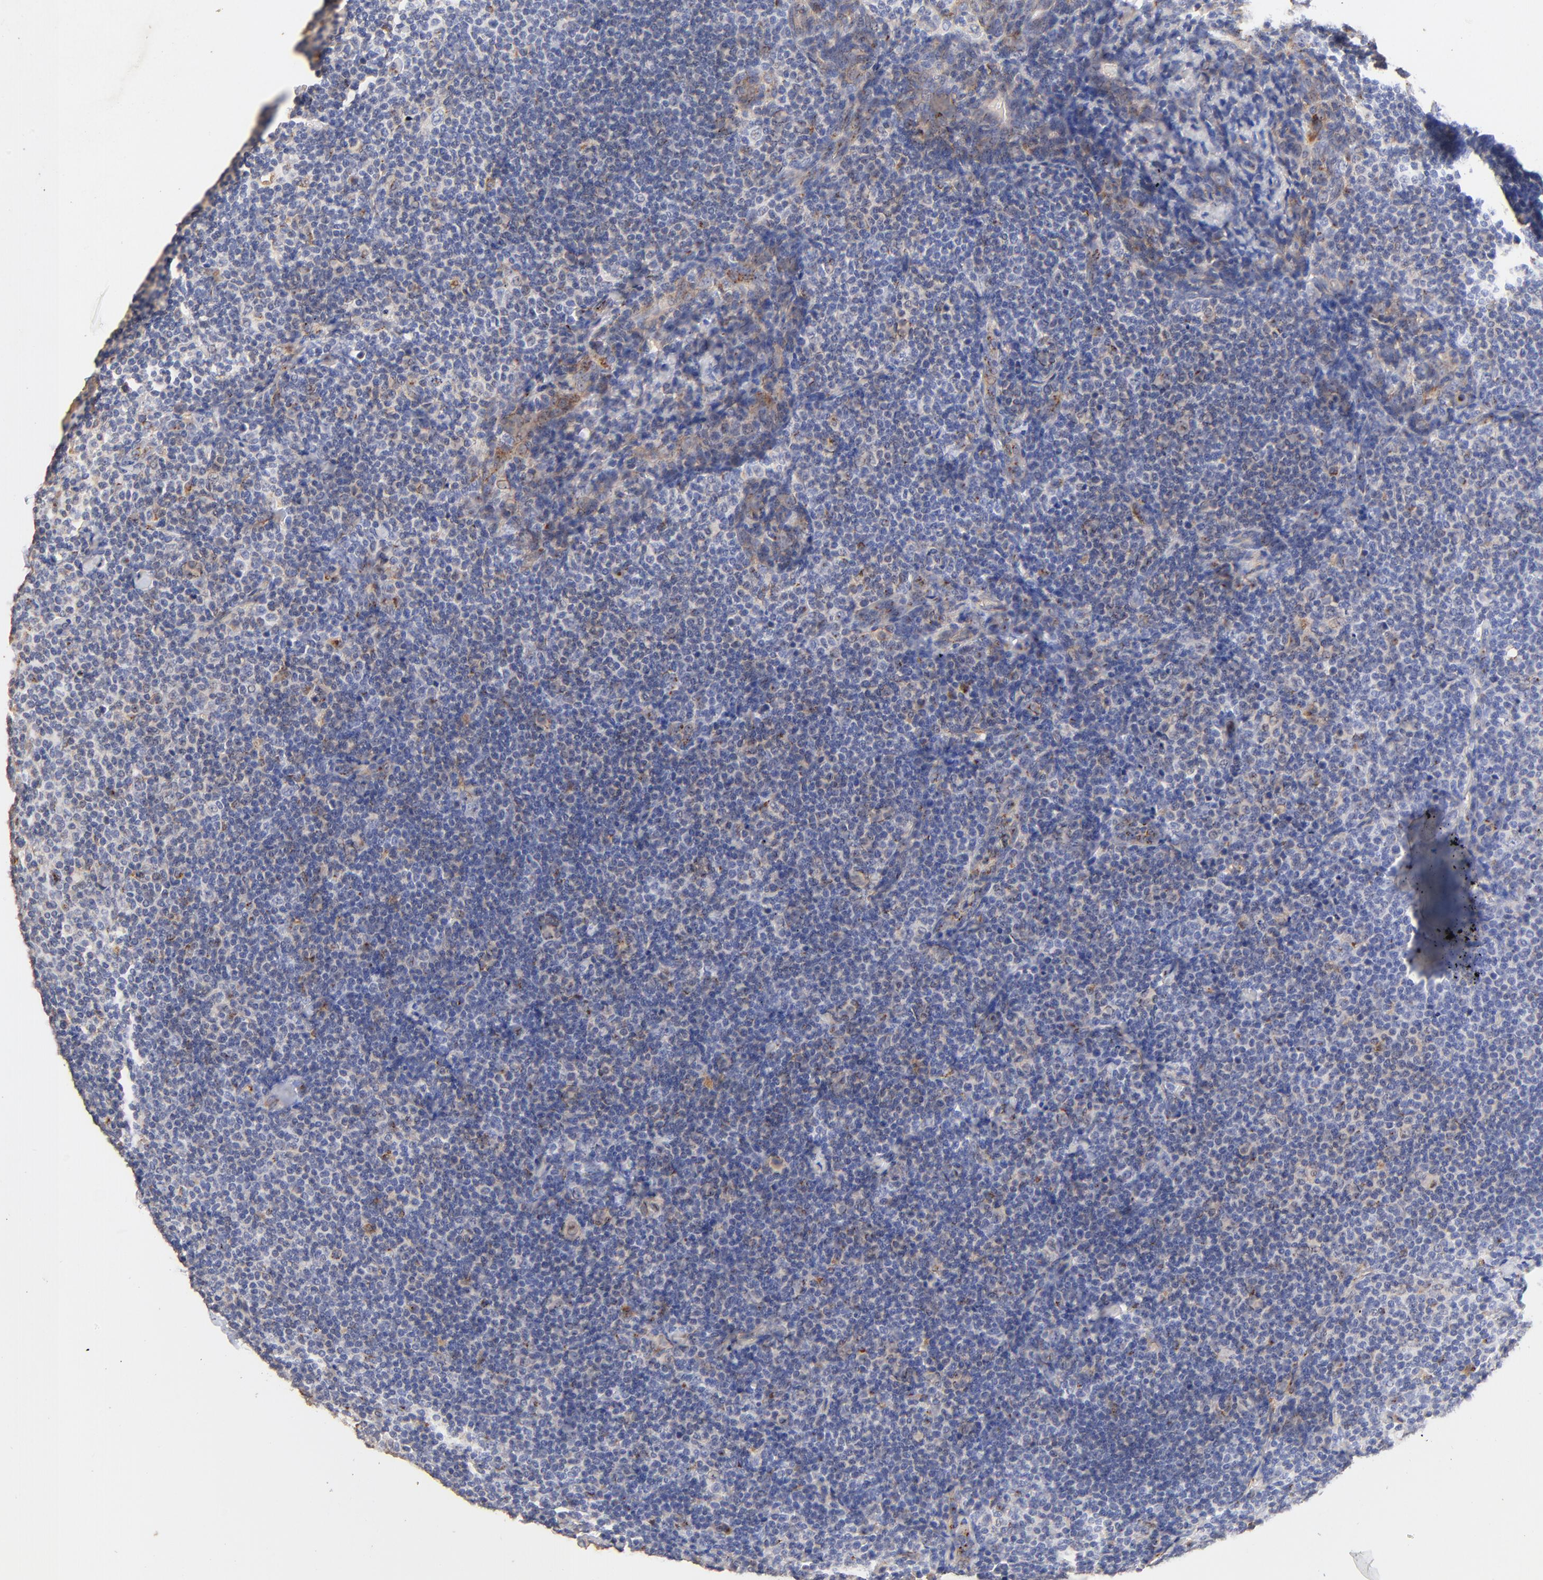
{"staining": {"intensity": "weak", "quantity": ">75%", "location": "cytoplasmic/membranous"}, "tissue": "lymph node", "cell_type": "Germinal center cells", "image_type": "normal", "snomed": [{"axis": "morphology", "description": "Normal tissue, NOS"}, {"axis": "morphology", "description": "Uncertain malignant potential"}, {"axis": "topography", "description": "Lymph node"}, {"axis": "topography", "description": "Salivary gland, NOS"}], "caption": "Immunohistochemistry (IHC) micrograph of normal lymph node: lymph node stained using immunohistochemistry (IHC) displays low levels of weak protein expression localized specifically in the cytoplasmic/membranous of germinal center cells, appearing as a cytoplasmic/membranous brown color.", "gene": "FMNL3", "patient": {"sex": "female", "age": 51}}